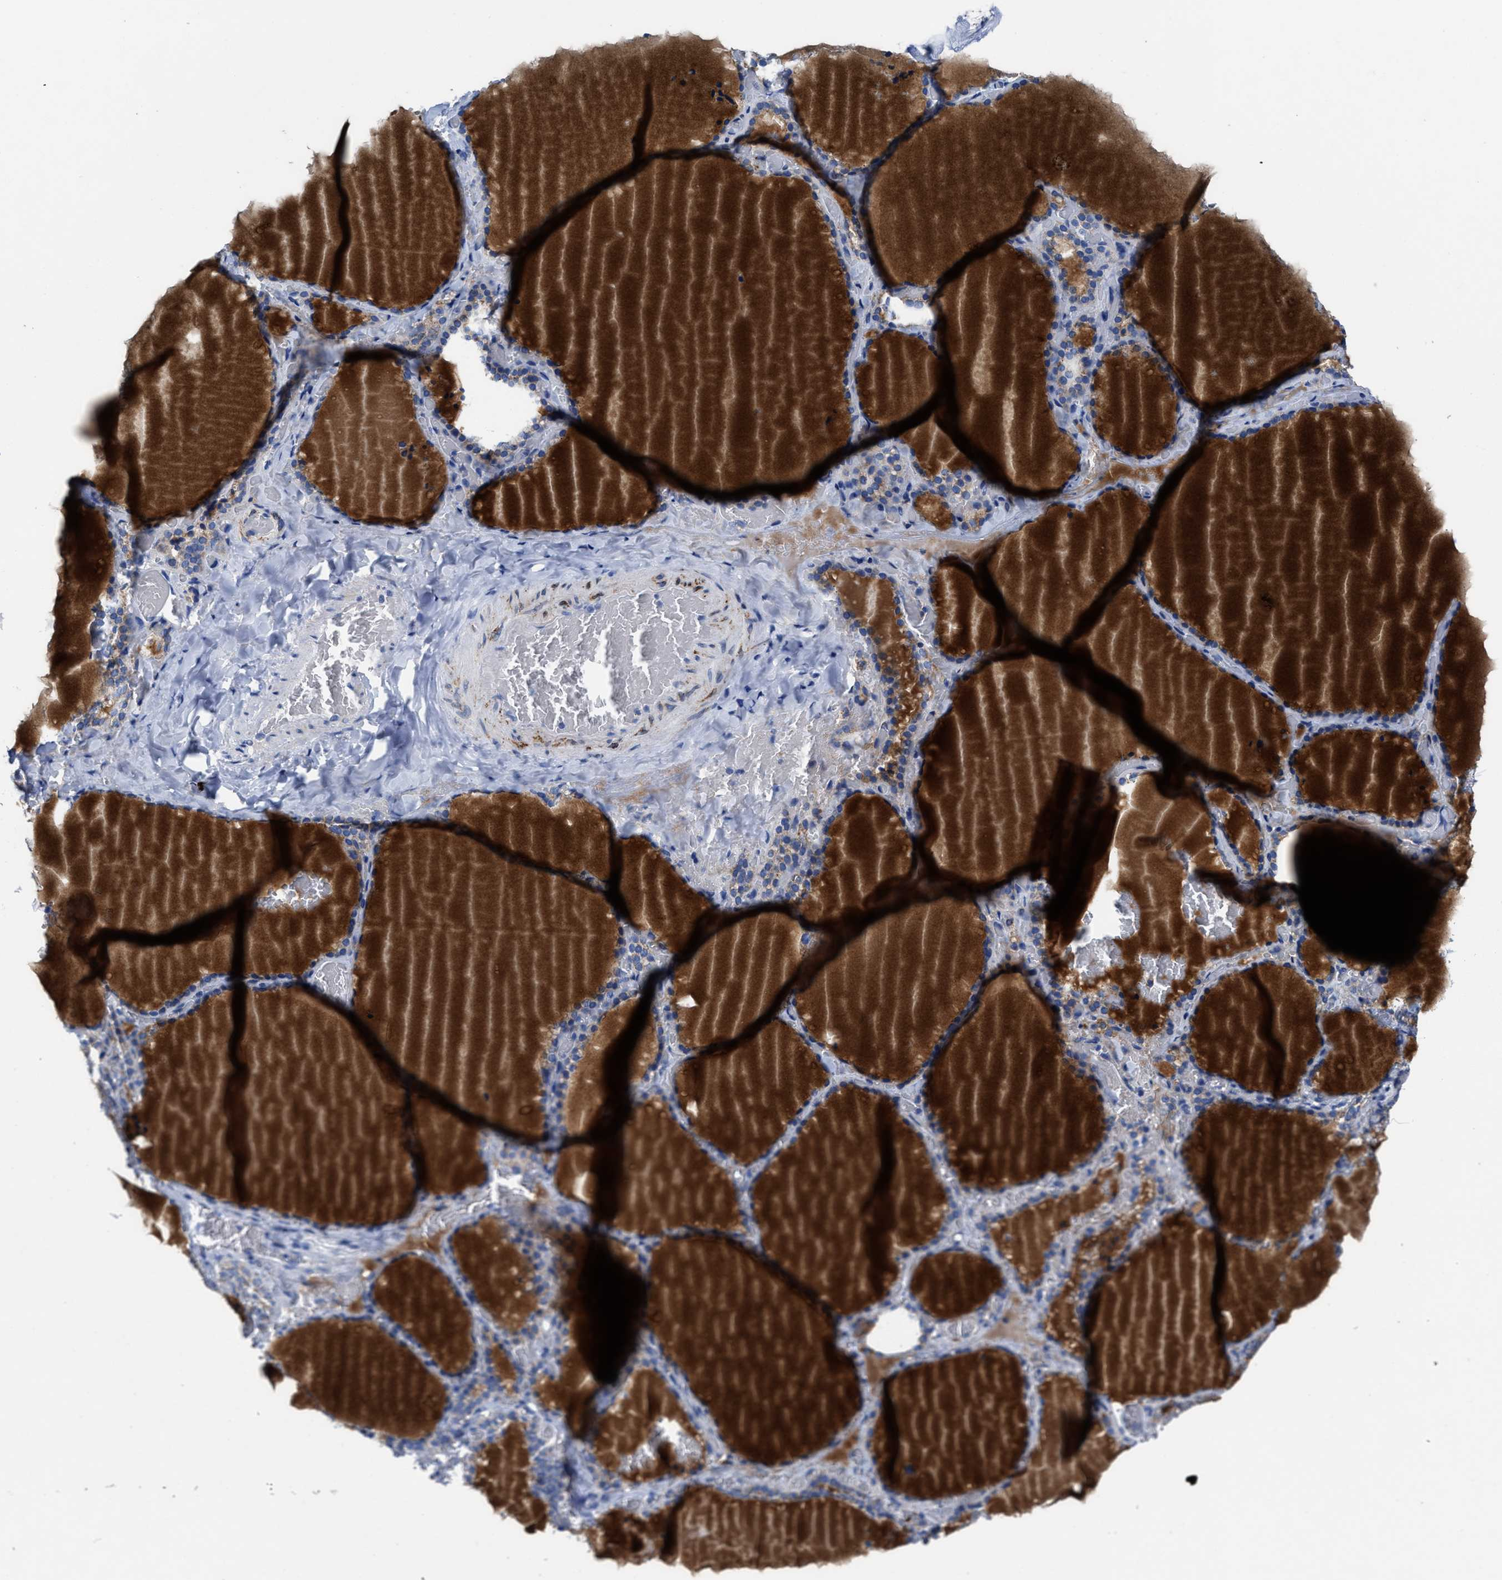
{"staining": {"intensity": "negative", "quantity": "none", "location": "none"}, "tissue": "thyroid gland", "cell_type": "Glandular cells", "image_type": "normal", "snomed": [{"axis": "morphology", "description": "Normal tissue, NOS"}, {"axis": "topography", "description": "Thyroid gland"}], "caption": "An image of human thyroid gland is negative for staining in glandular cells. (DAB (3,3'-diaminobenzidine) IHC, high magnification).", "gene": "TBRG4", "patient": {"sex": "female", "age": 22}}